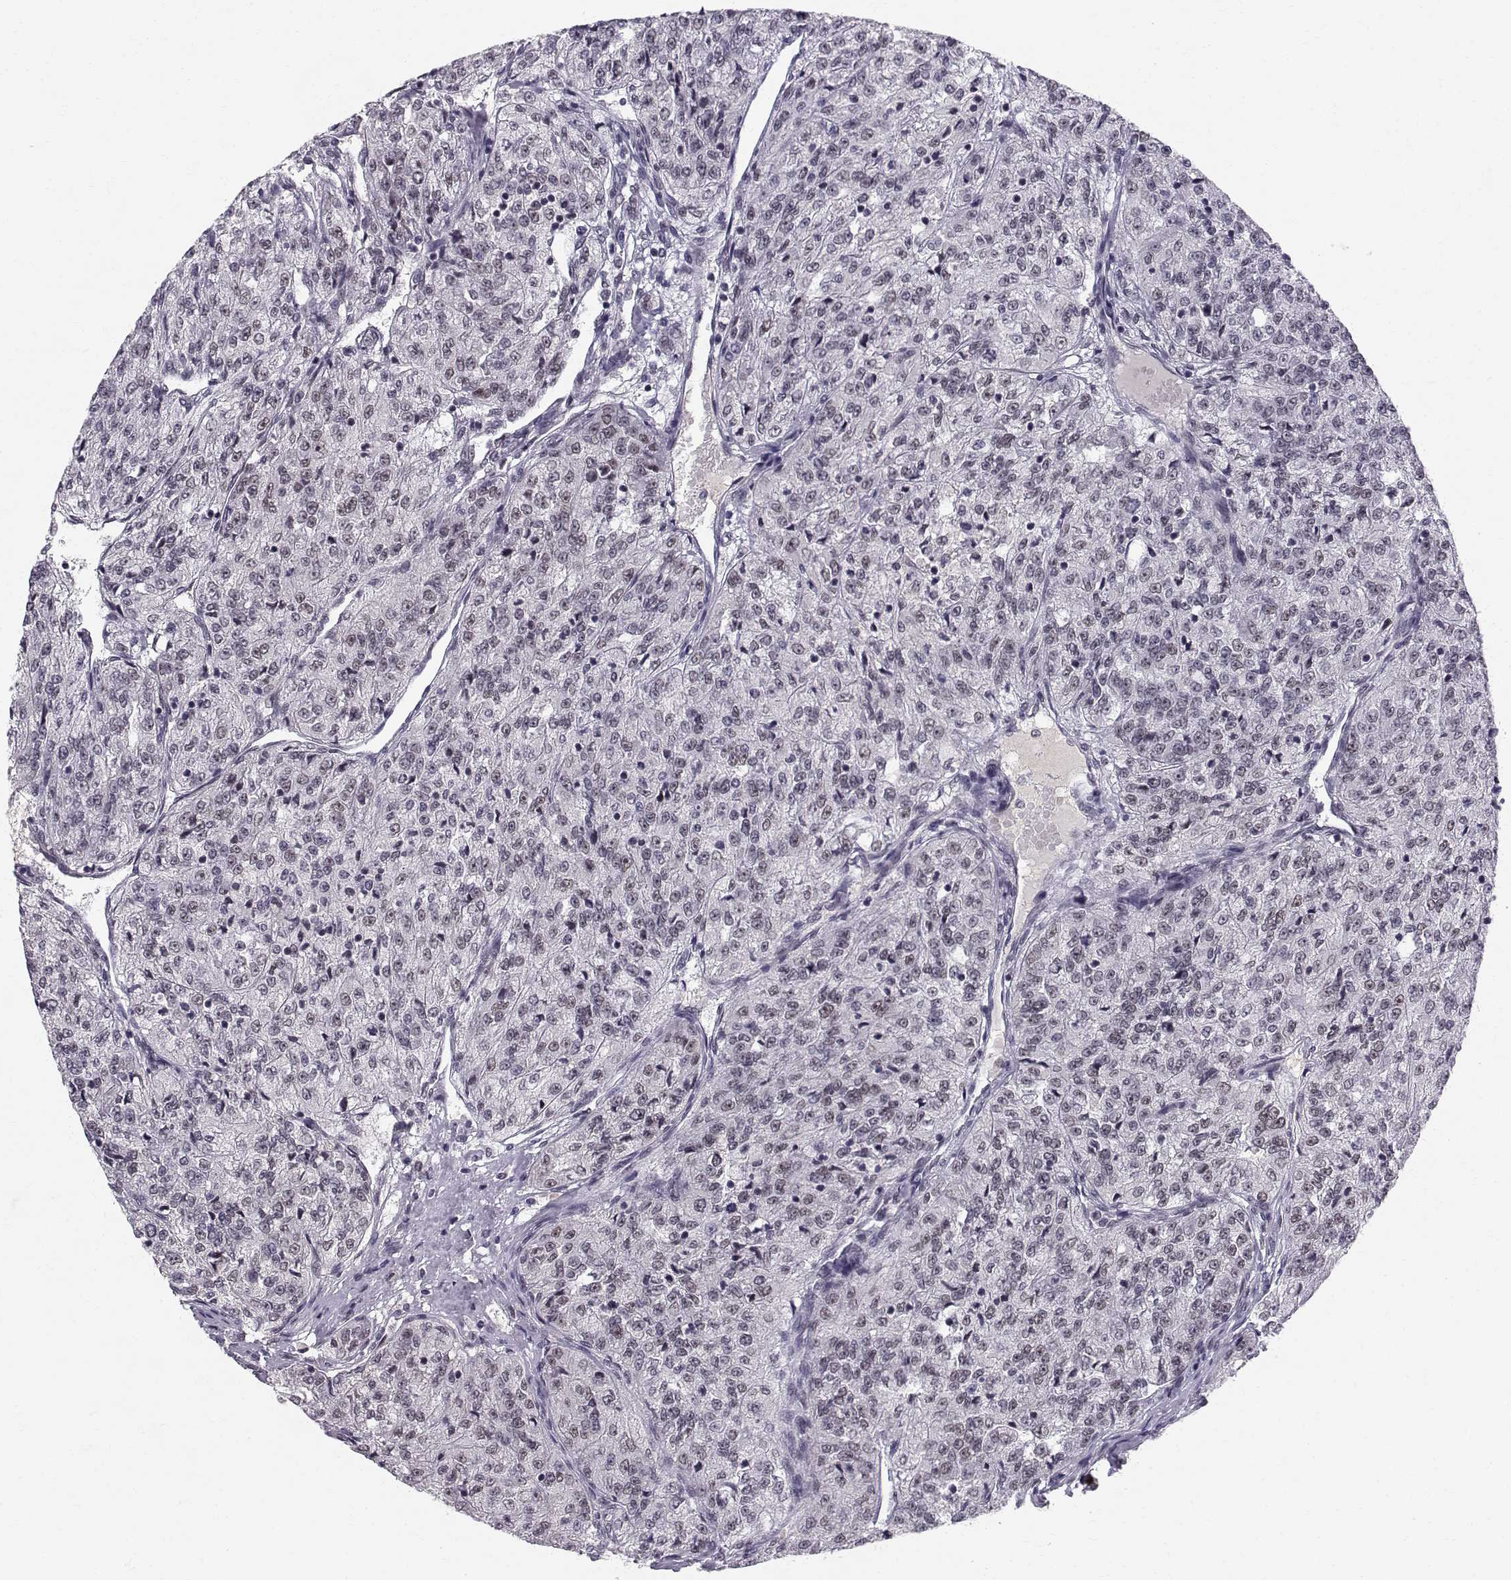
{"staining": {"intensity": "negative", "quantity": "none", "location": "none"}, "tissue": "renal cancer", "cell_type": "Tumor cells", "image_type": "cancer", "snomed": [{"axis": "morphology", "description": "Adenocarcinoma, NOS"}, {"axis": "topography", "description": "Kidney"}], "caption": "The micrograph exhibits no staining of tumor cells in adenocarcinoma (renal).", "gene": "RPP38", "patient": {"sex": "female", "age": 63}}